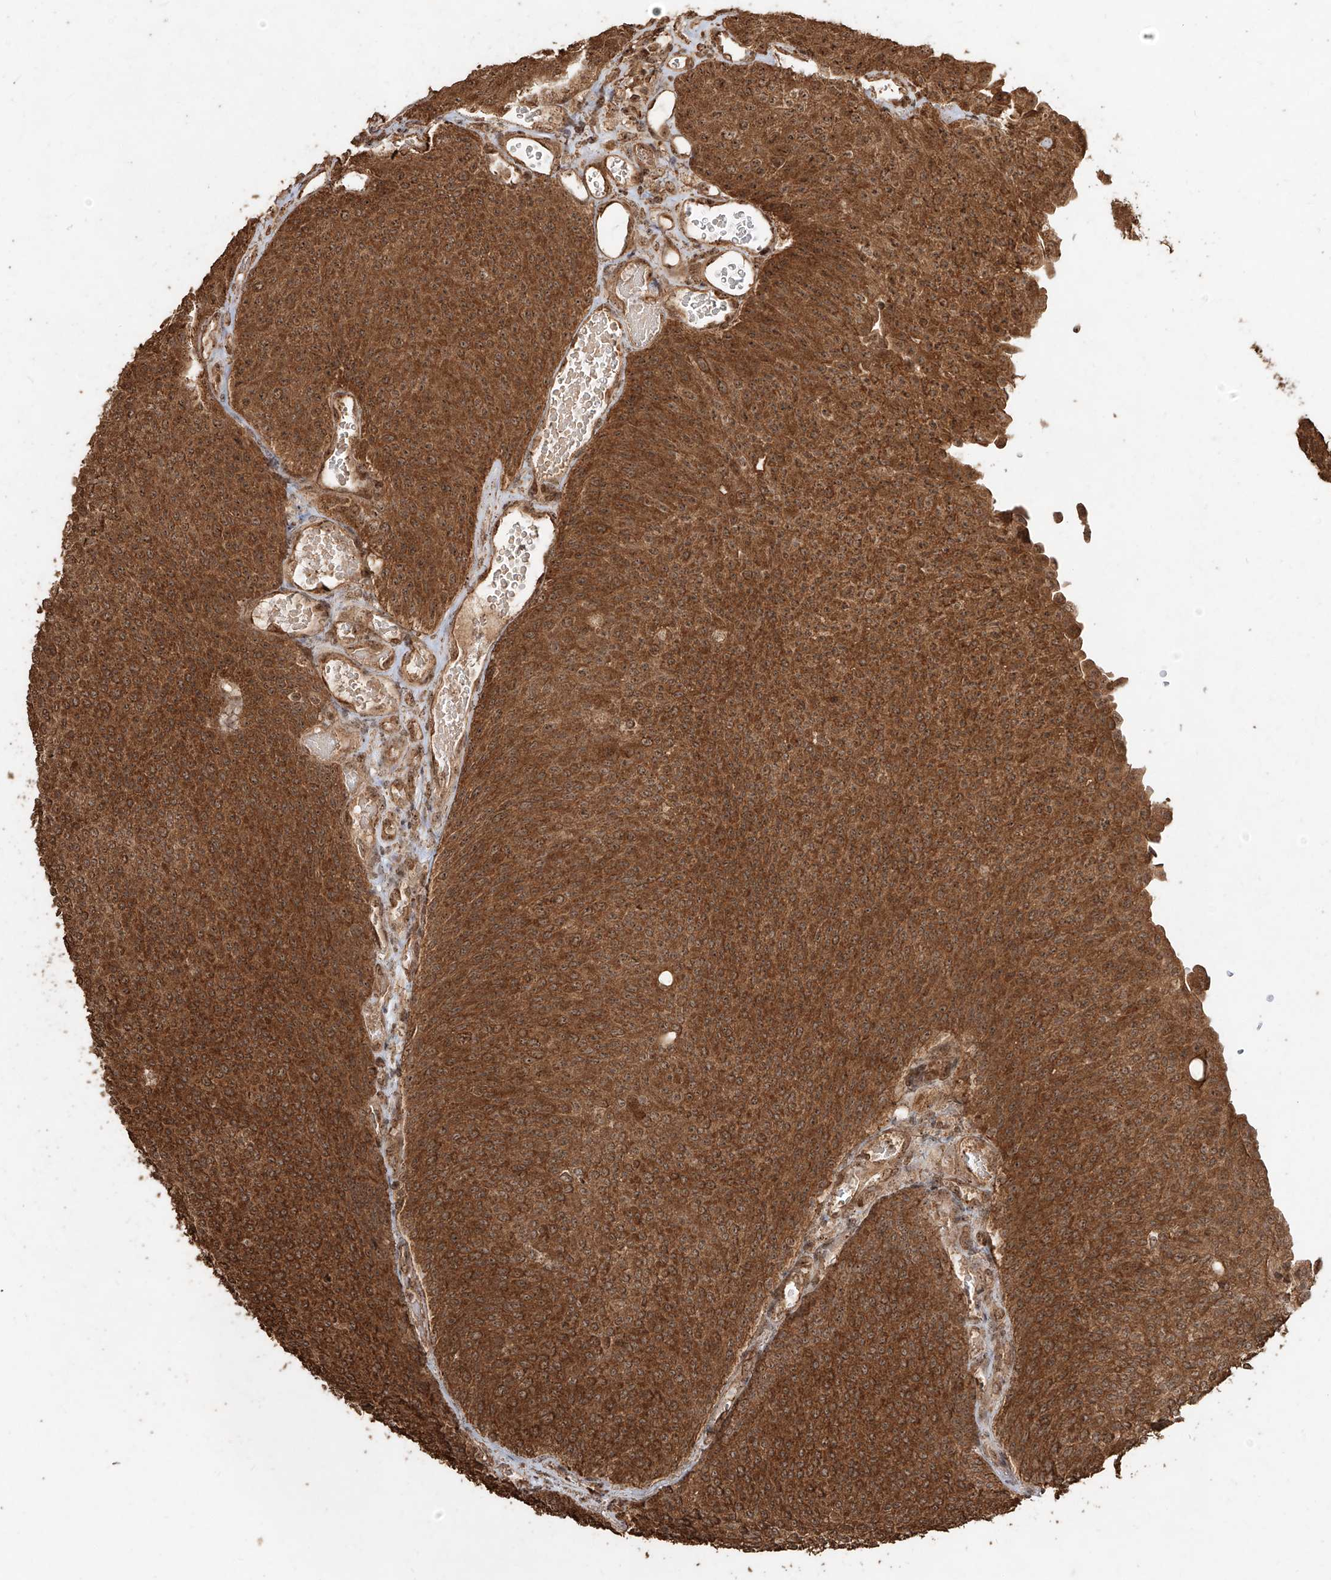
{"staining": {"intensity": "strong", "quantity": ">75%", "location": "cytoplasmic/membranous,nuclear"}, "tissue": "urothelial cancer", "cell_type": "Tumor cells", "image_type": "cancer", "snomed": [{"axis": "morphology", "description": "Urothelial carcinoma, Low grade"}, {"axis": "topography", "description": "Urinary bladder"}], "caption": "A brown stain labels strong cytoplasmic/membranous and nuclear expression of a protein in urothelial cancer tumor cells.", "gene": "ZNF660", "patient": {"sex": "female", "age": 79}}